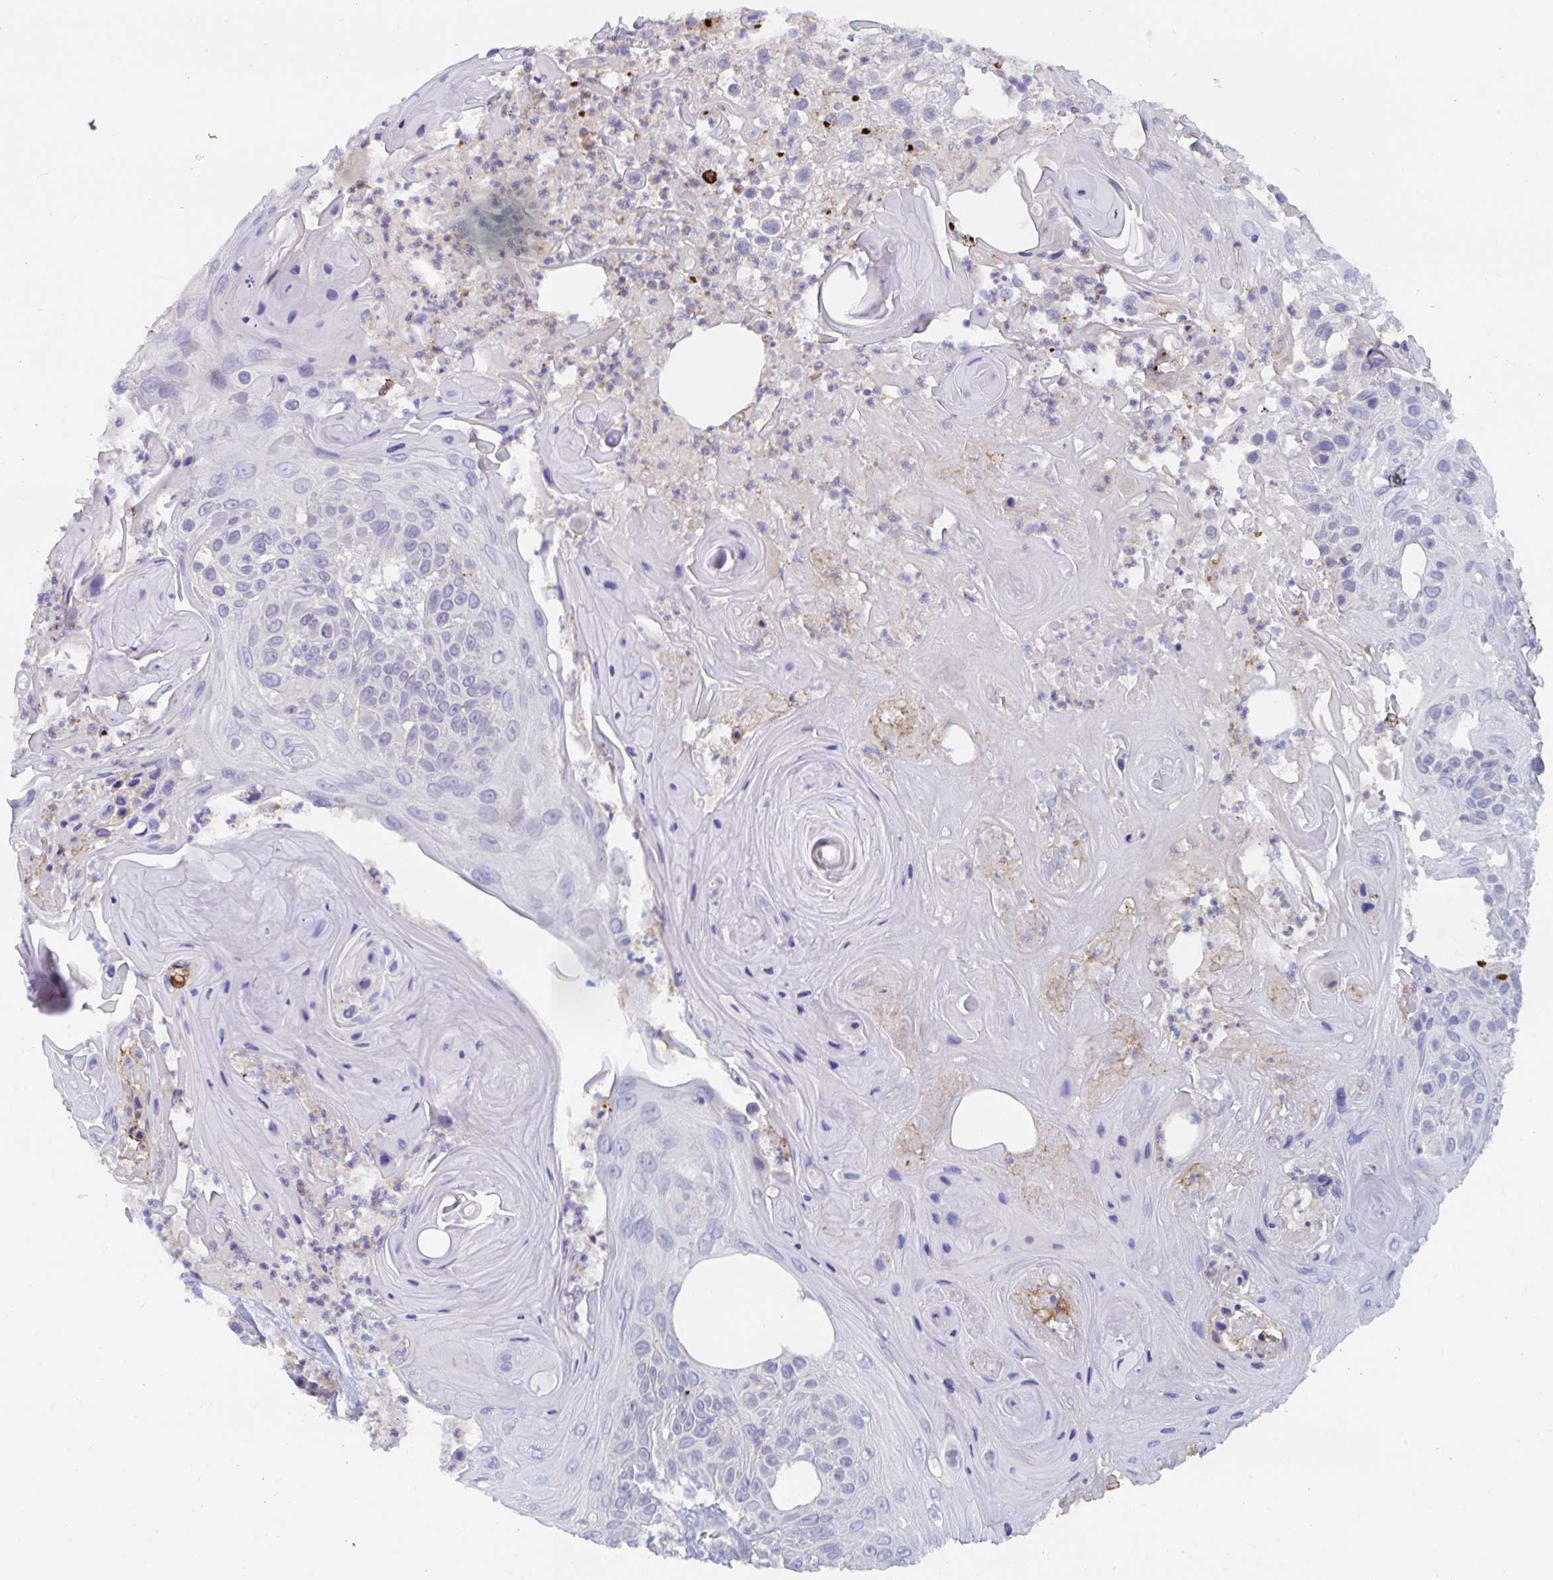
{"staining": {"intensity": "negative", "quantity": "none", "location": "none"}, "tissue": "skin cancer", "cell_type": "Tumor cells", "image_type": "cancer", "snomed": [{"axis": "morphology", "description": "Squamous cell carcinoma, NOS"}, {"axis": "topography", "description": "Skin"}], "caption": "This image is of squamous cell carcinoma (skin) stained with immunohistochemistry to label a protein in brown with the nuclei are counter-stained blue. There is no staining in tumor cells. (DAB (3,3'-diaminobenzidine) immunohistochemistry, high magnification).", "gene": "KCNK5", "patient": {"sex": "male", "age": 82}}